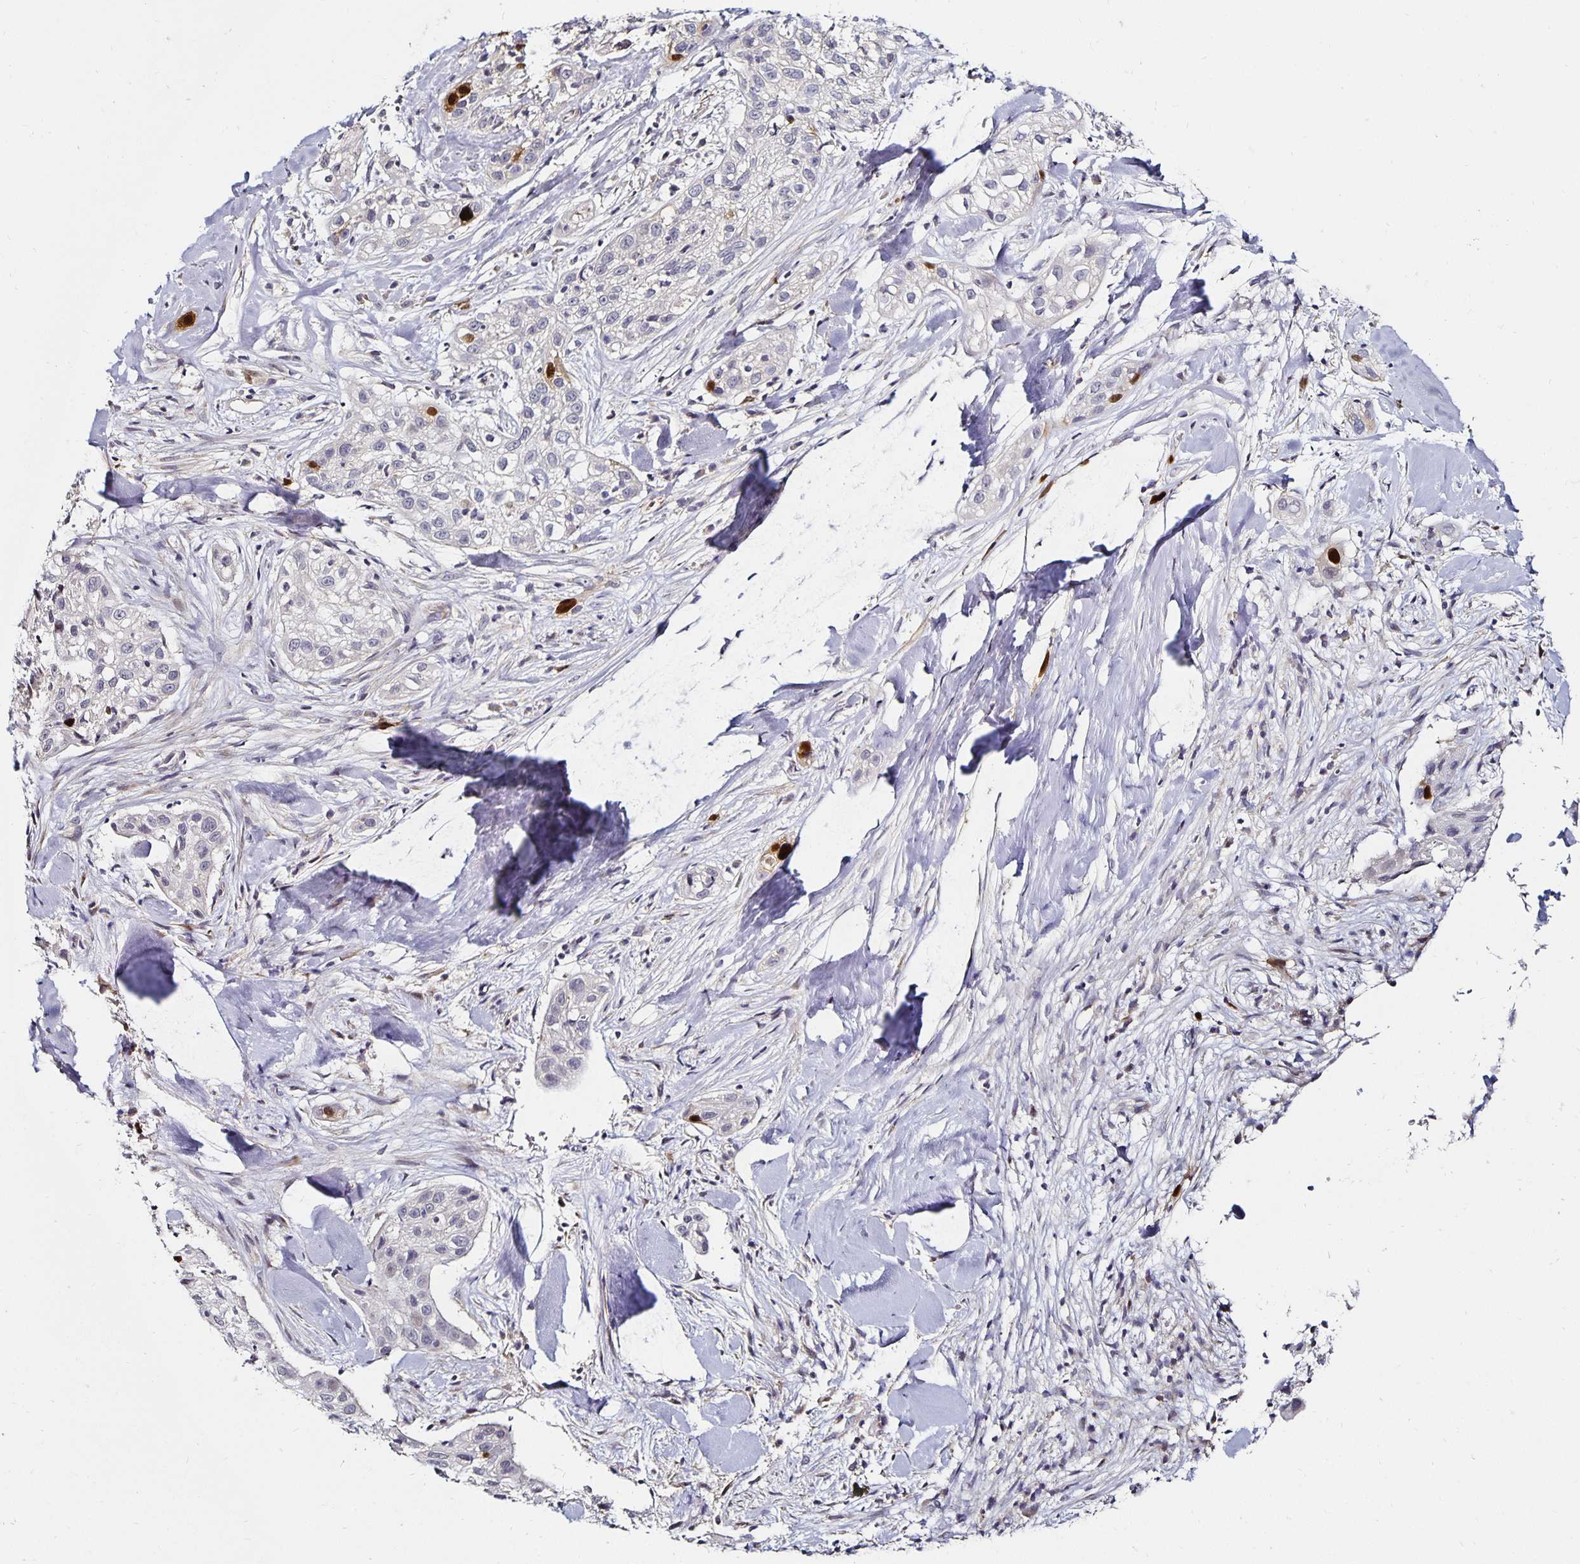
{"staining": {"intensity": "strong", "quantity": "<25%", "location": "nuclear"}, "tissue": "skin cancer", "cell_type": "Tumor cells", "image_type": "cancer", "snomed": [{"axis": "morphology", "description": "Squamous cell carcinoma, NOS"}, {"axis": "topography", "description": "Skin"}], "caption": "Immunohistochemical staining of human skin cancer (squamous cell carcinoma) exhibits medium levels of strong nuclear positivity in approximately <25% of tumor cells. Ihc stains the protein in brown and the nuclei are stained blue.", "gene": "ANLN", "patient": {"sex": "male", "age": 82}}